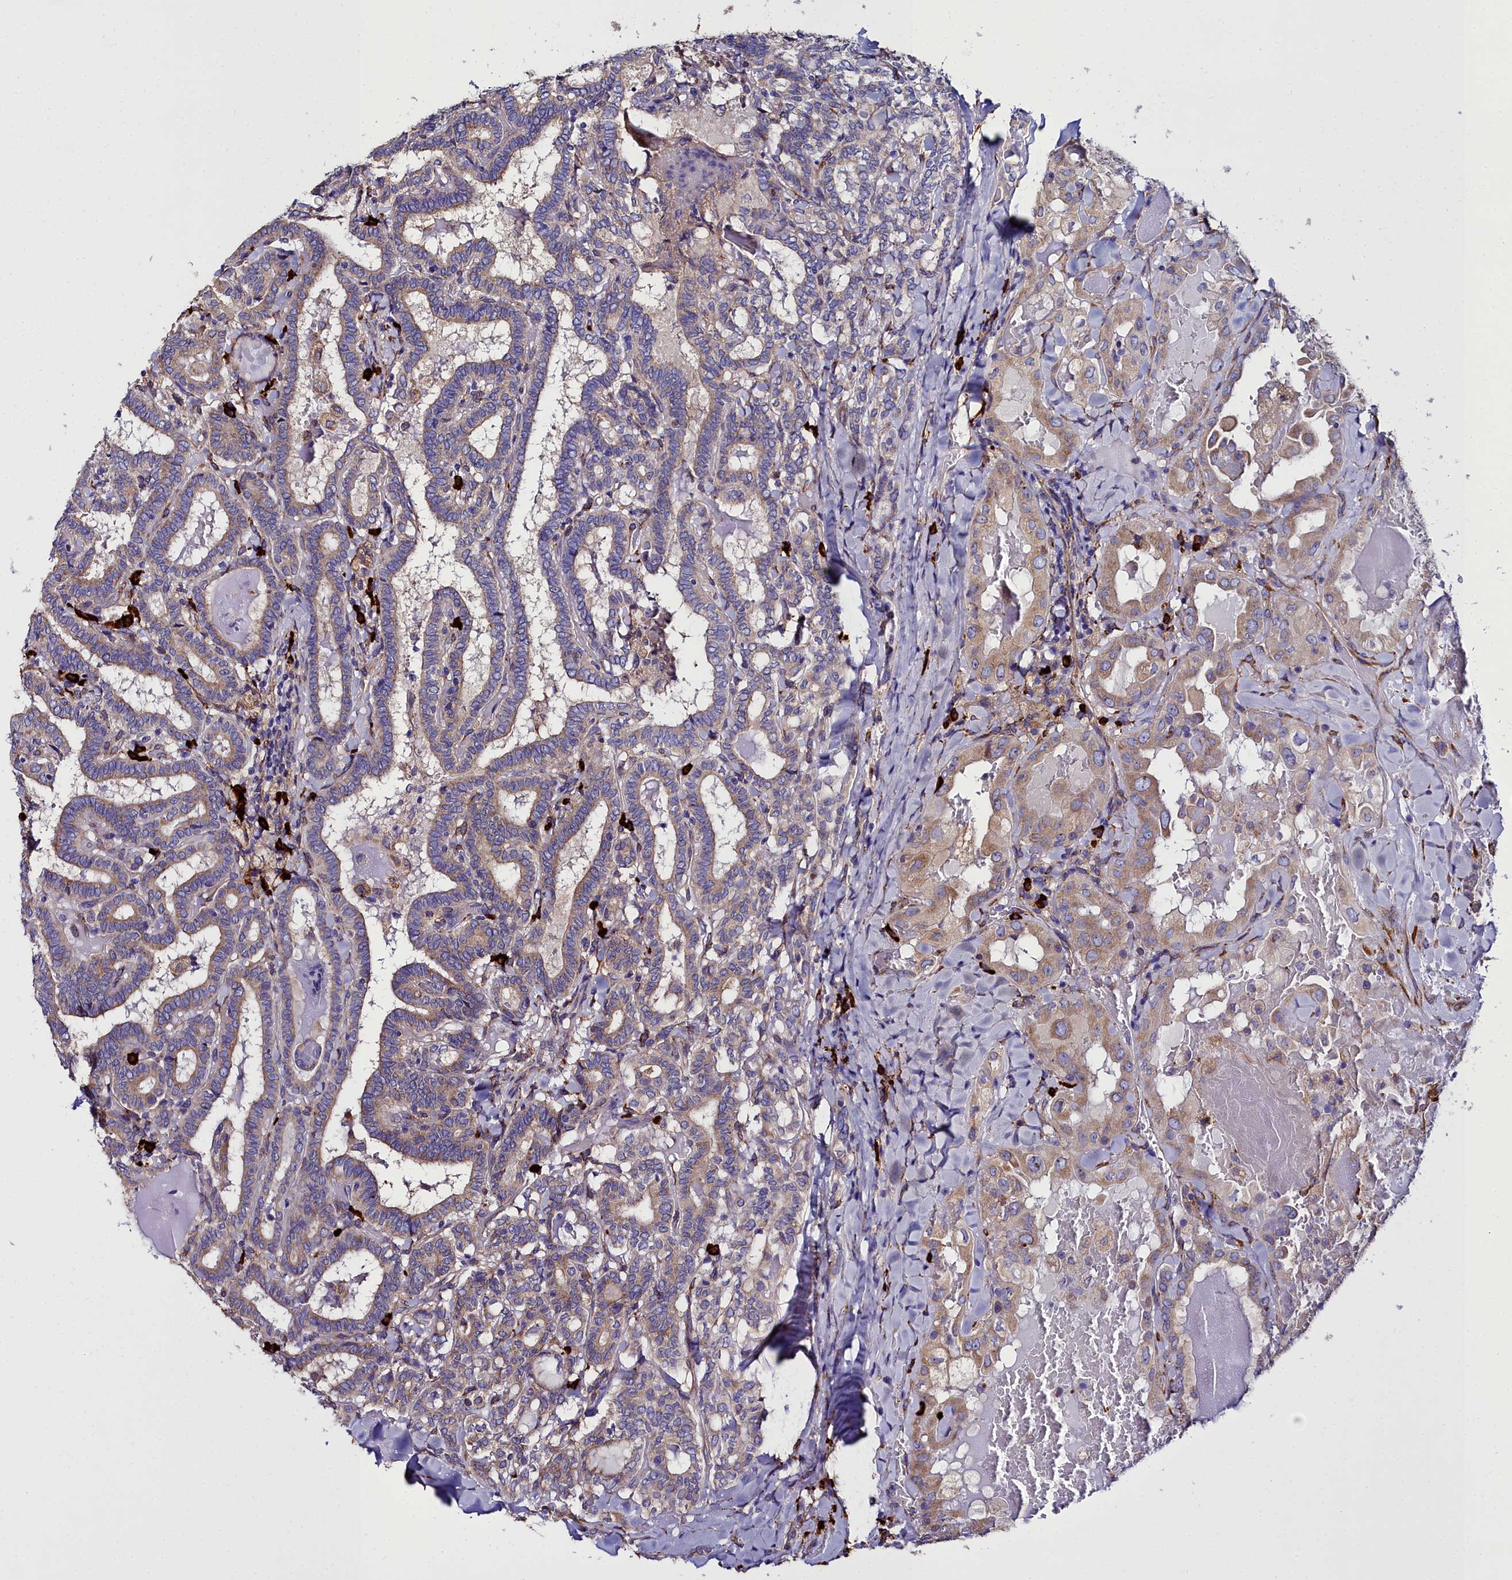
{"staining": {"intensity": "weak", "quantity": ">75%", "location": "cytoplasmic/membranous"}, "tissue": "thyroid cancer", "cell_type": "Tumor cells", "image_type": "cancer", "snomed": [{"axis": "morphology", "description": "Papillary adenocarcinoma, NOS"}, {"axis": "topography", "description": "Thyroid gland"}], "caption": "Thyroid cancer (papillary adenocarcinoma) stained for a protein reveals weak cytoplasmic/membranous positivity in tumor cells.", "gene": "TXNDC5", "patient": {"sex": "female", "age": 72}}